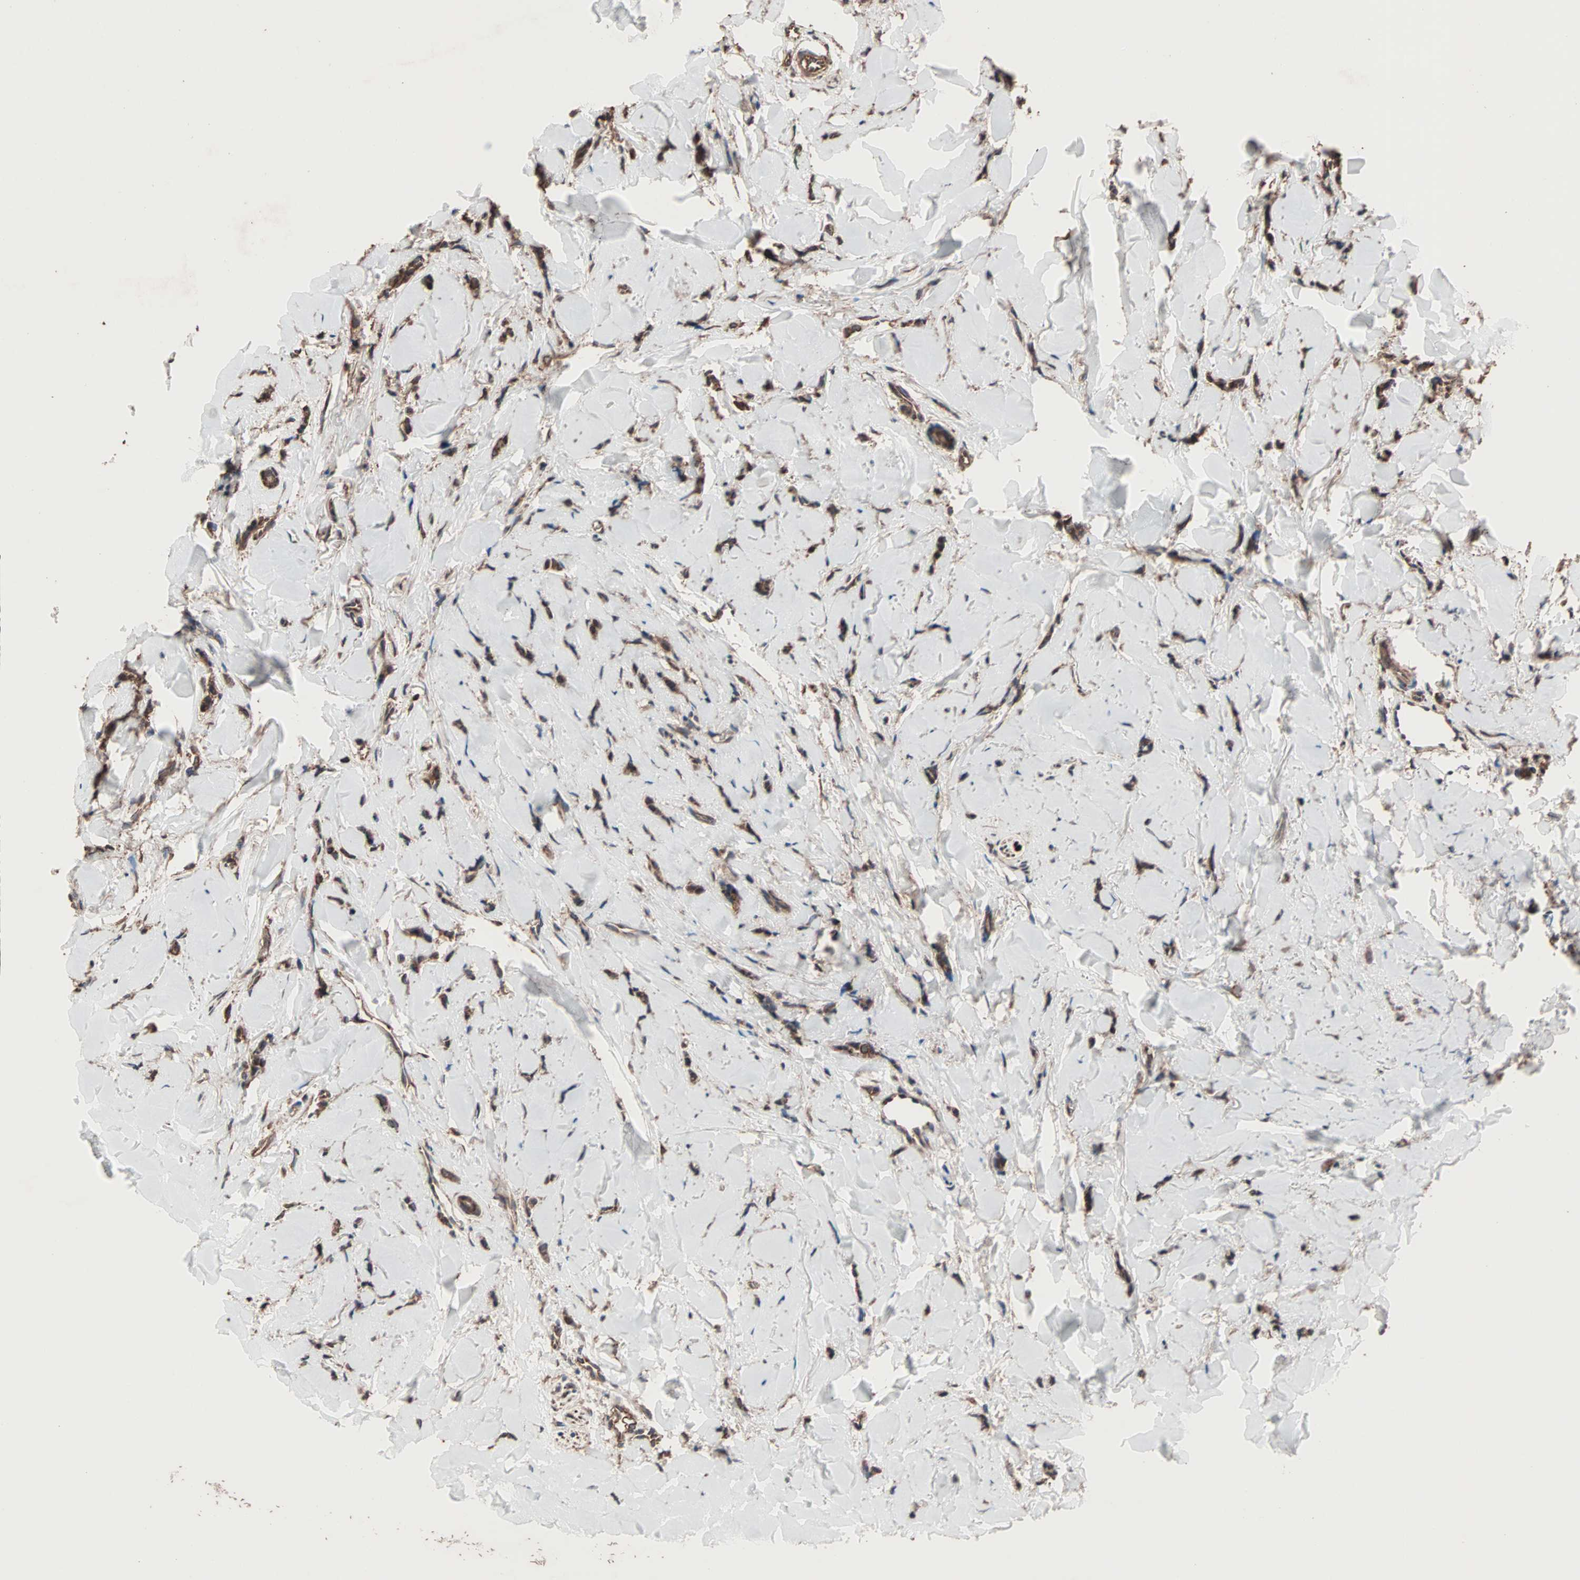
{"staining": {"intensity": "strong", "quantity": ">75%", "location": "cytoplasmic/membranous"}, "tissue": "breast cancer", "cell_type": "Tumor cells", "image_type": "cancer", "snomed": [{"axis": "morphology", "description": "Lobular carcinoma"}, {"axis": "topography", "description": "Skin"}, {"axis": "topography", "description": "Breast"}], "caption": "Immunohistochemistry (IHC) staining of breast cancer, which shows high levels of strong cytoplasmic/membranous staining in approximately >75% of tumor cells indicating strong cytoplasmic/membranous protein expression. The staining was performed using DAB (brown) for protein detection and nuclei were counterstained in hematoxylin (blue).", "gene": "MRPL2", "patient": {"sex": "female", "age": 46}}